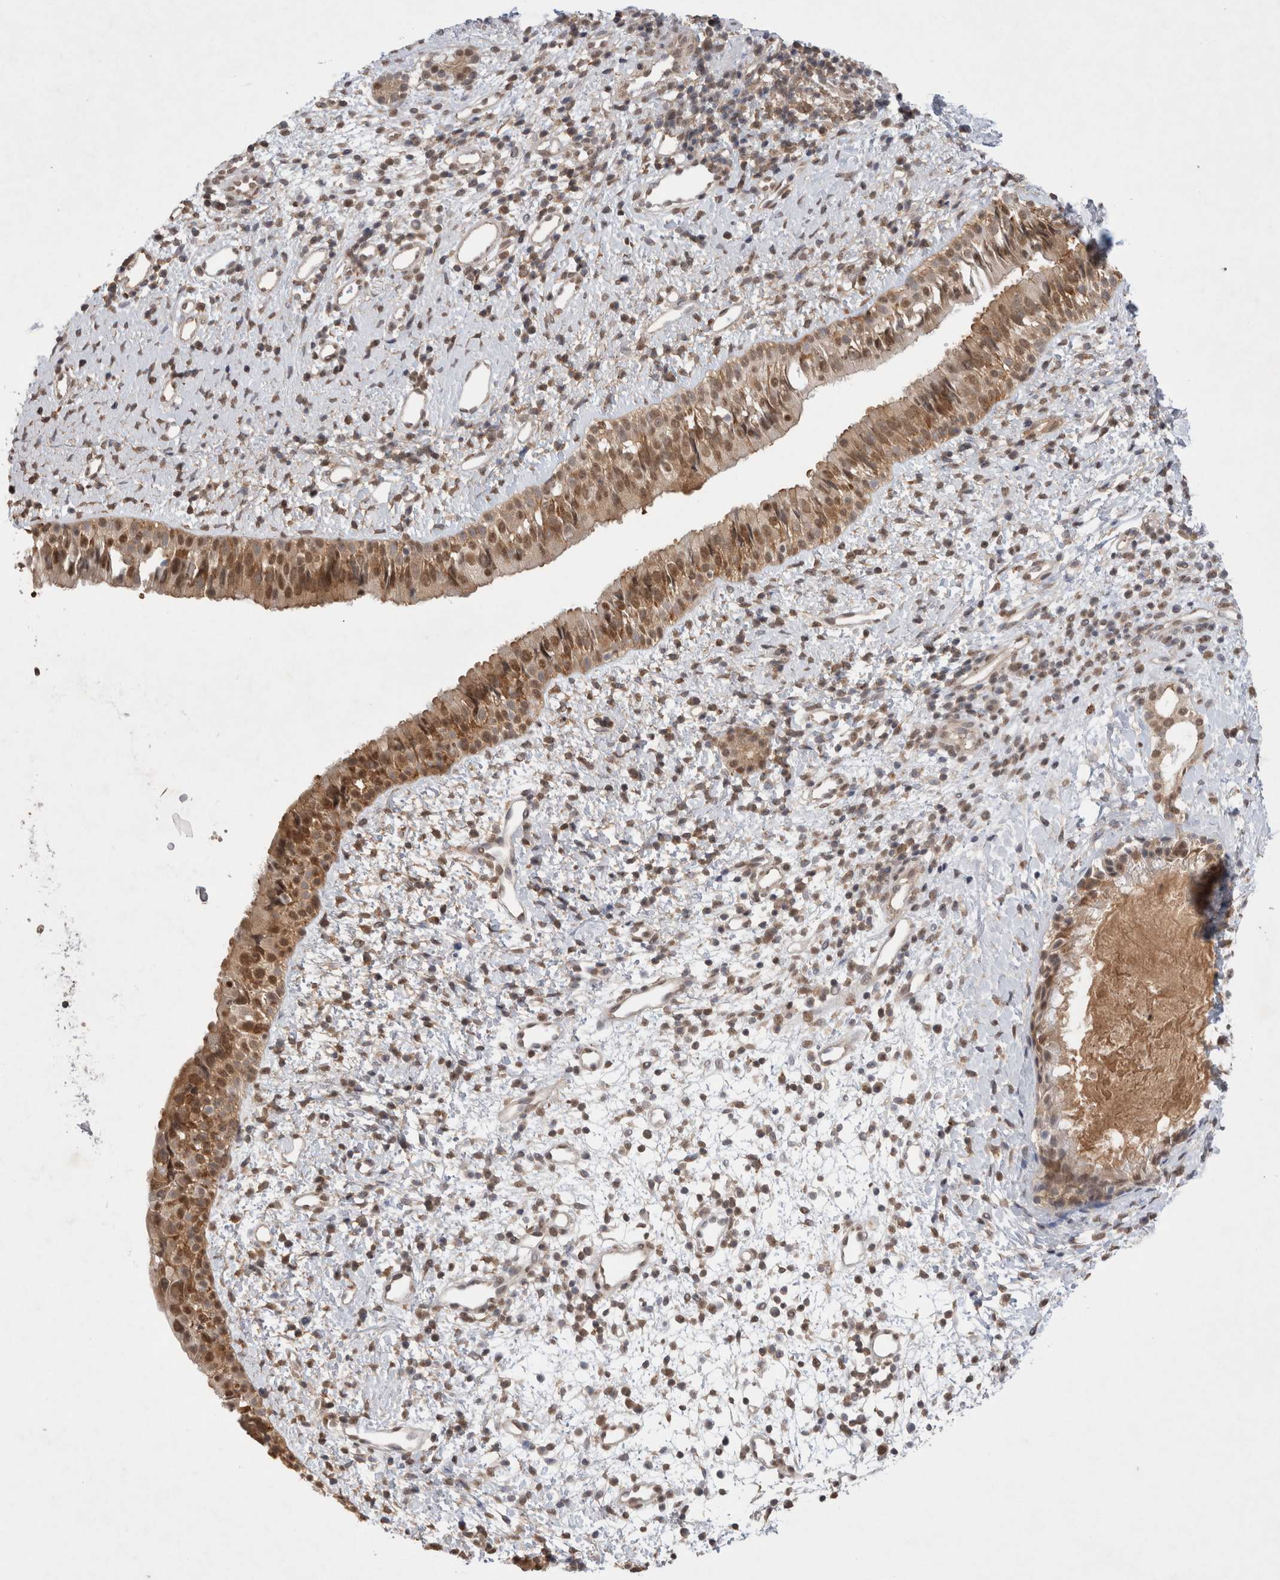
{"staining": {"intensity": "moderate", "quantity": ">75%", "location": "cytoplasmic/membranous,nuclear"}, "tissue": "nasopharynx", "cell_type": "Respiratory epithelial cells", "image_type": "normal", "snomed": [{"axis": "morphology", "description": "Normal tissue, NOS"}, {"axis": "topography", "description": "Nasopharynx"}], "caption": "Immunohistochemical staining of benign nasopharynx reveals medium levels of moderate cytoplasmic/membranous,nuclear staining in approximately >75% of respiratory epithelial cells.", "gene": "WIPF2", "patient": {"sex": "male", "age": 22}}